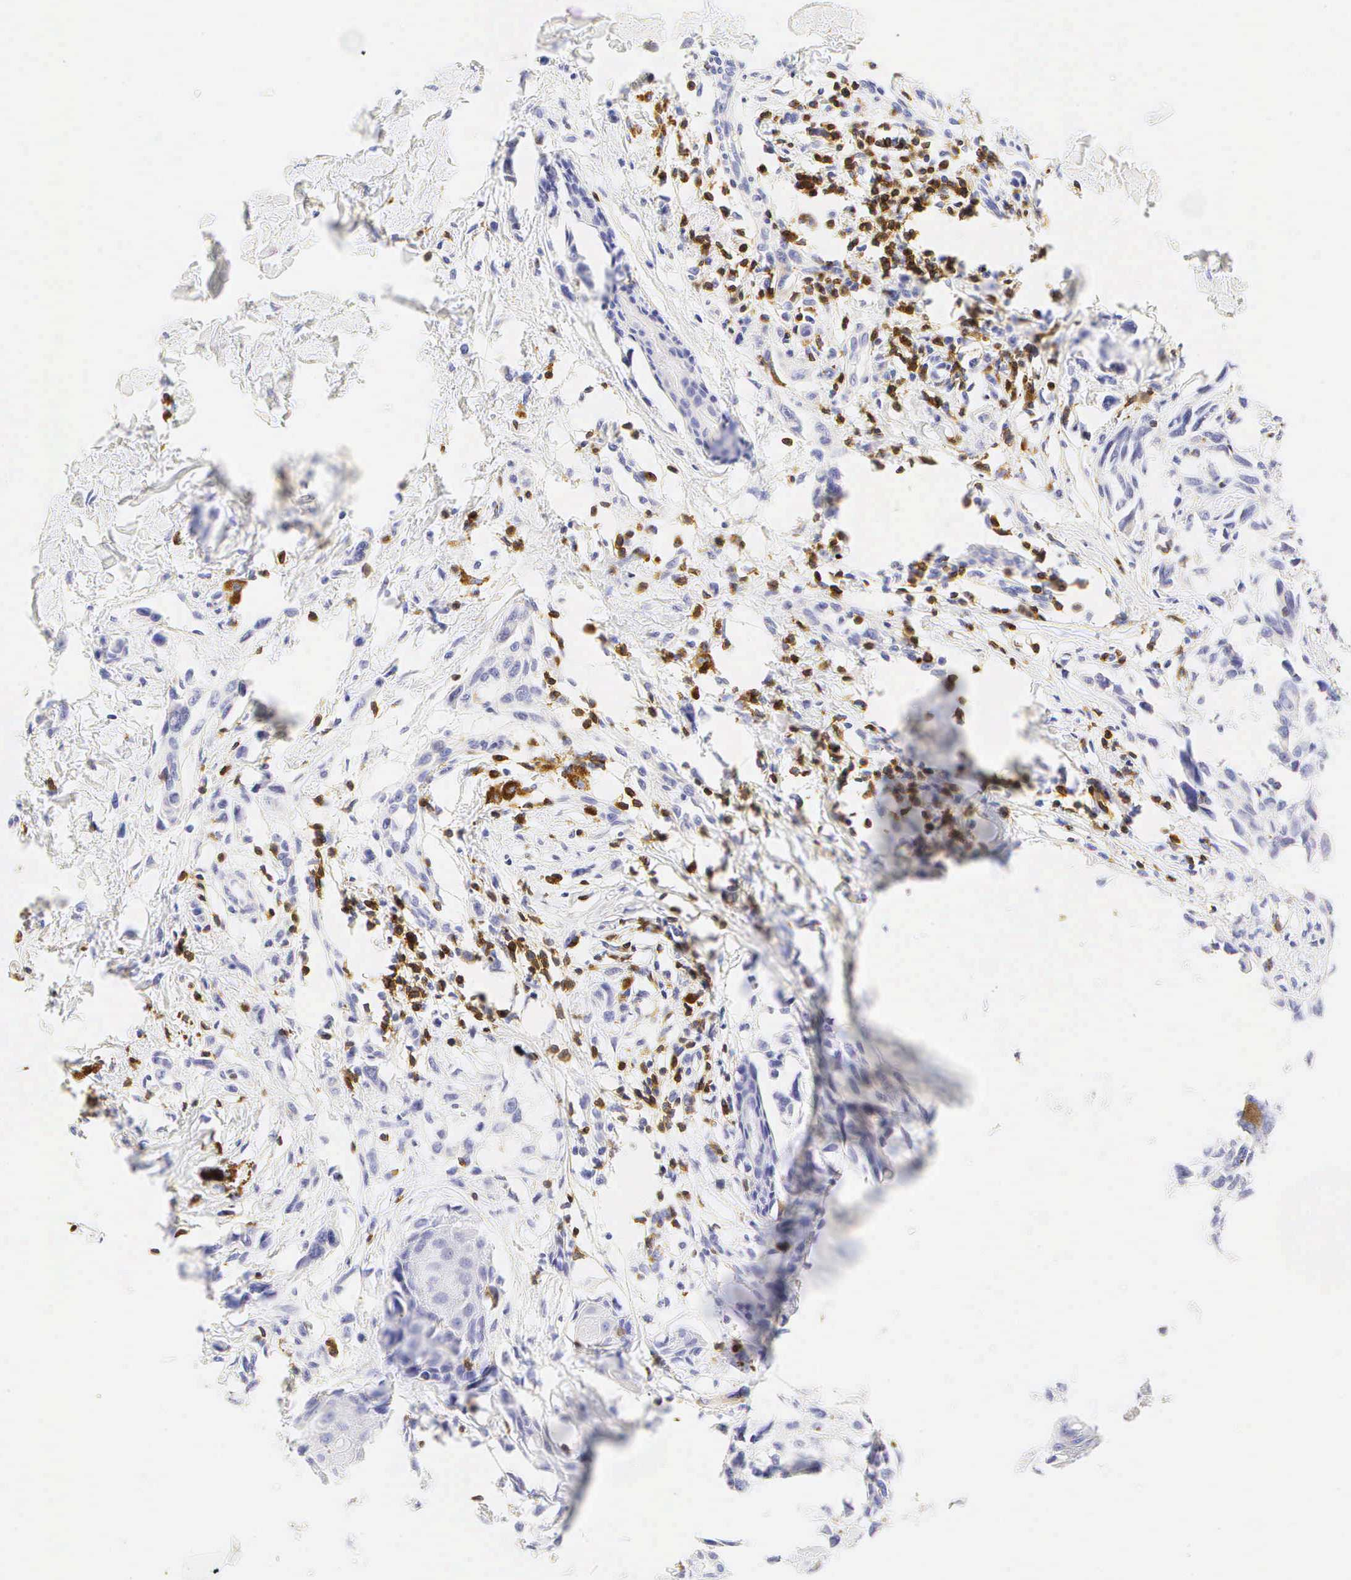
{"staining": {"intensity": "weak", "quantity": "25%-75%", "location": "cytoplasmic/membranous"}, "tissue": "melanoma", "cell_type": "Tumor cells", "image_type": "cancer", "snomed": [{"axis": "morphology", "description": "Malignant melanoma, NOS"}, {"axis": "topography", "description": "Skin"}], "caption": "Malignant melanoma was stained to show a protein in brown. There is low levels of weak cytoplasmic/membranous expression in approximately 25%-75% of tumor cells.", "gene": "CD3E", "patient": {"sex": "female", "age": 82}}